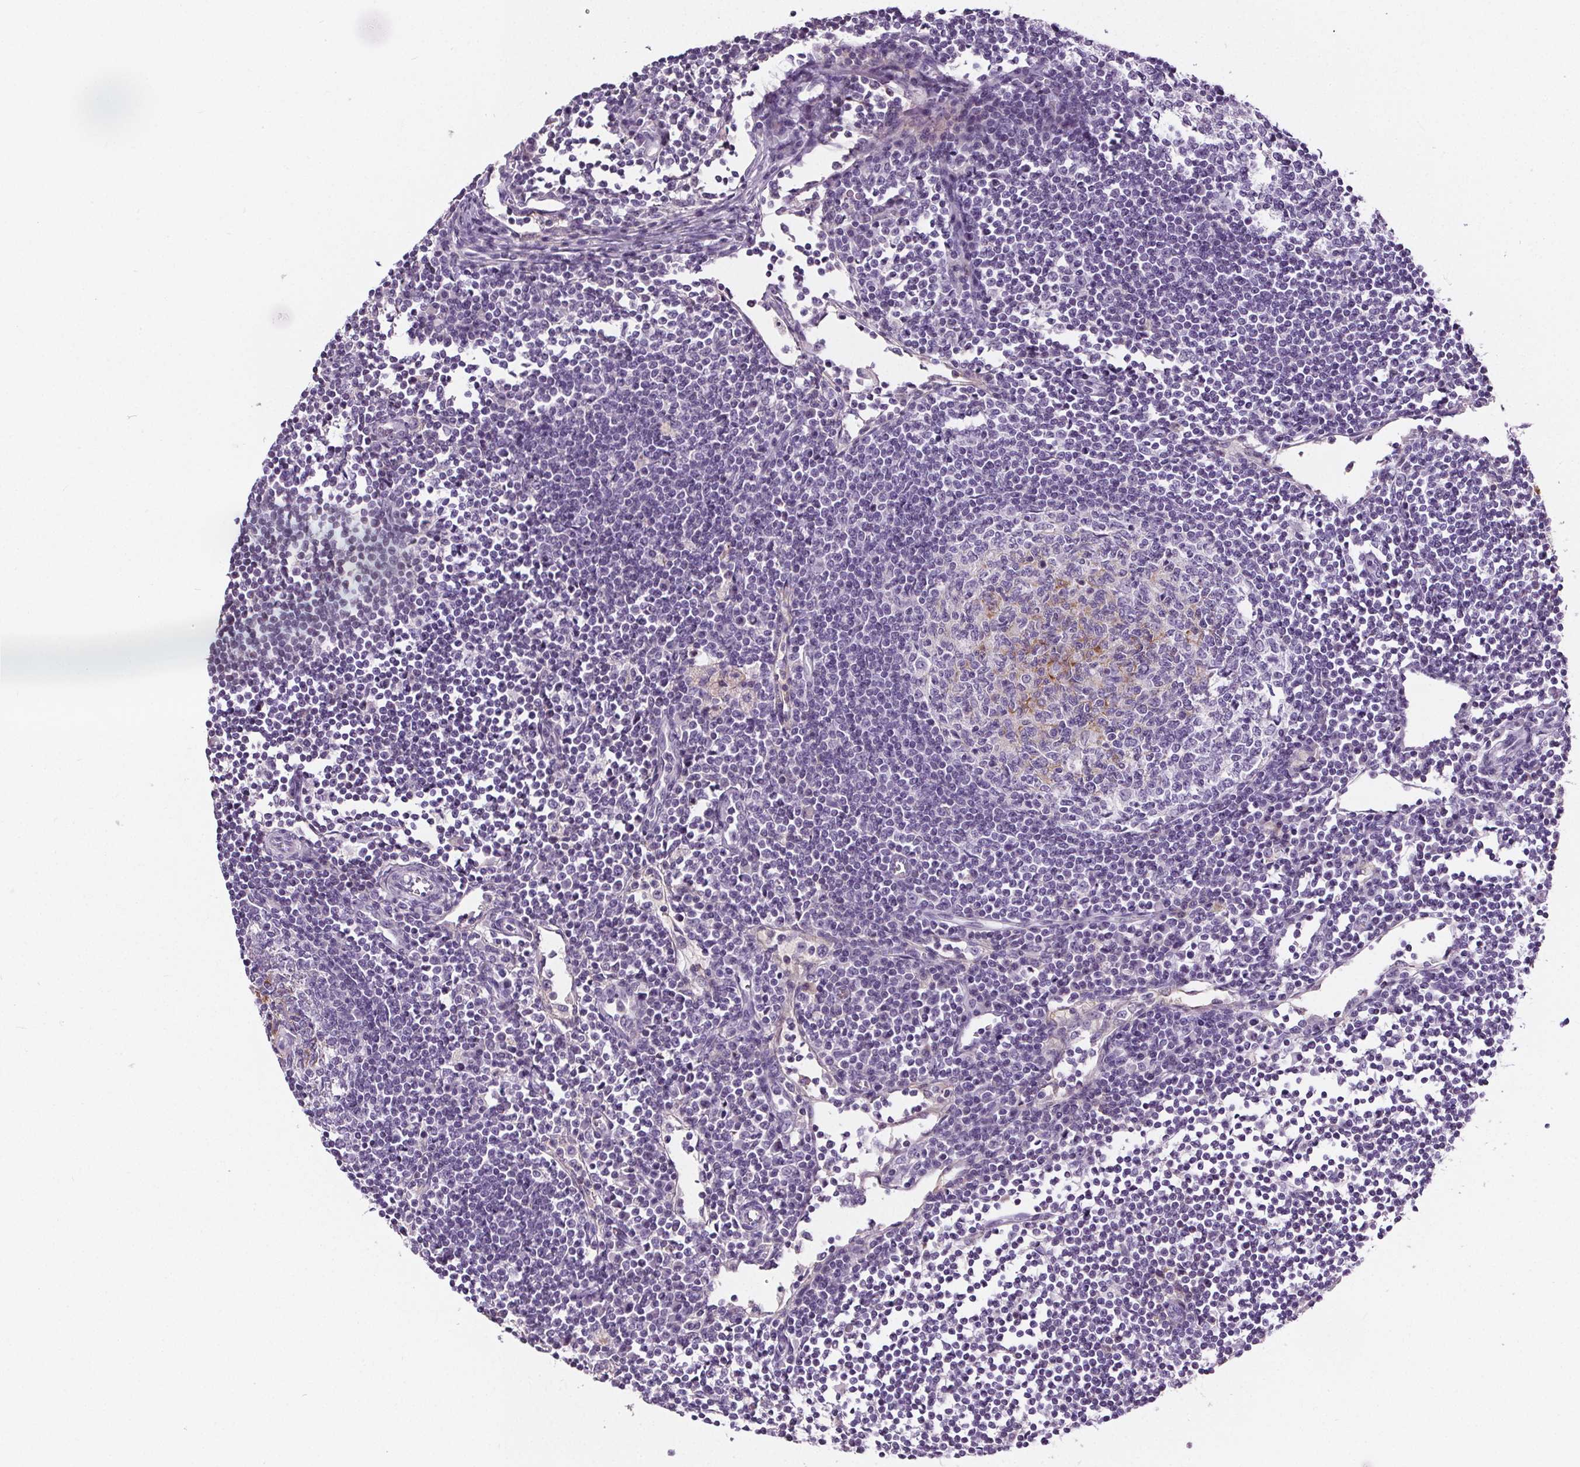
{"staining": {"intensity": "weak", "quantity": "<25%", "location": "cytoplasmic/membranous"}, "tissue": "lymph node", "cell_type": "Germinal center cells", "image_type": "normal", "snomed": [{"axis": "morphology", "description": "Normal tissue, NOS"}, {"axis": "topography", "description": "Lymph node"}], "caption": "The histopathology image exhibits no significant expression in germinal center cells of lymph node.", "gene": "CD5L", "patient": {"sex": "male", "age": 67}}